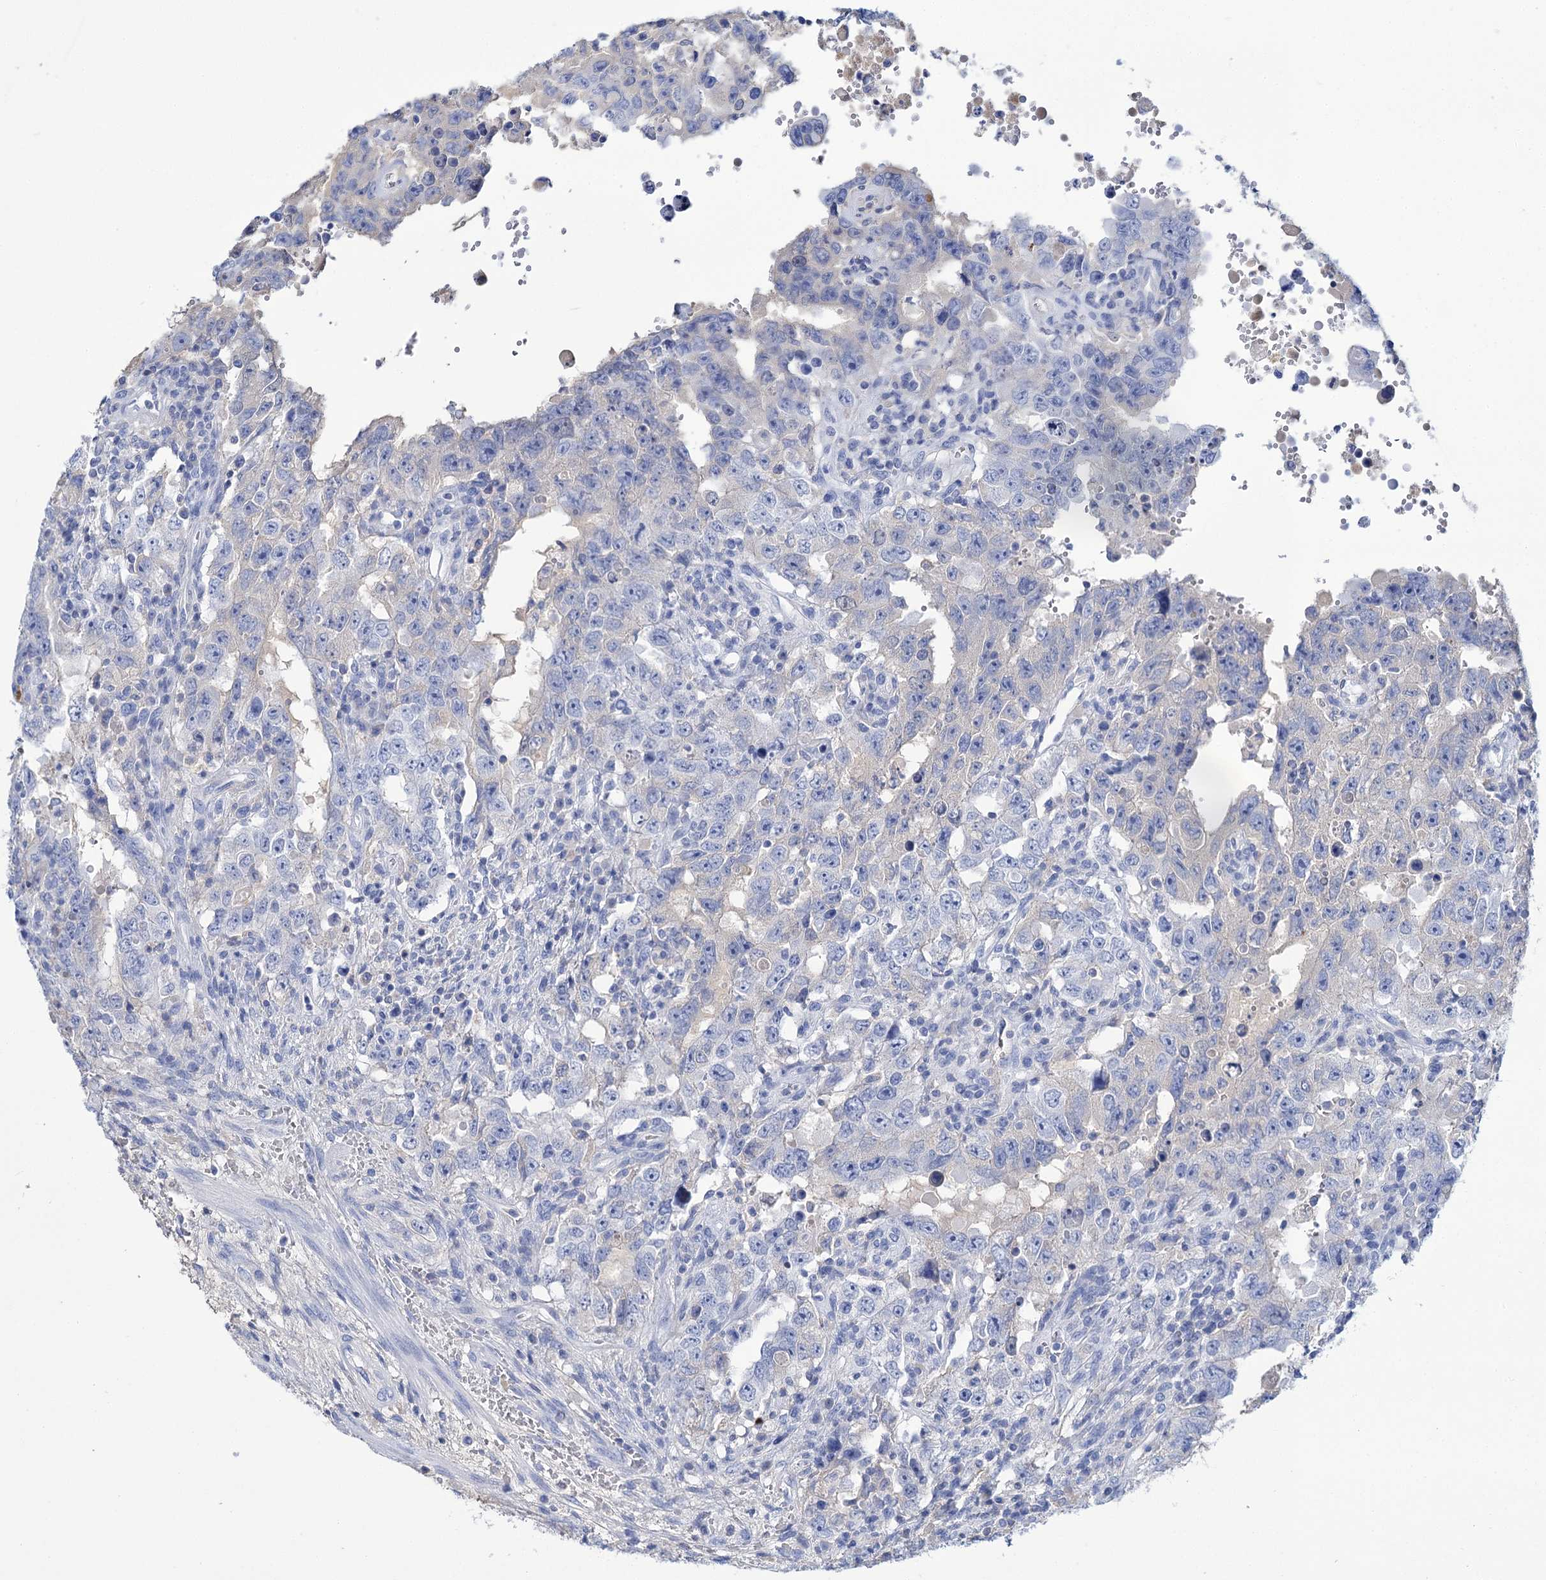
{"staining": {"intensity": "negative", "quantity": "none", "location": "none"}, "tissue": "testis cancer", "cell_type": "Tumor cells", "image_type": "cancer", "snomed": [{"axis": "morphology", "description": "Carcinoma, Embryonal, NOS"}, {"axis": "topography", "description": "Testis"}], "caption": "DAB (3,3'-diaminobenzidine) immunohistochemical staining of human testis cancer displays no significant positivity in tumor cells.", "gene": "FBXW12", "patient": {"sex": "male", "age": 26}}